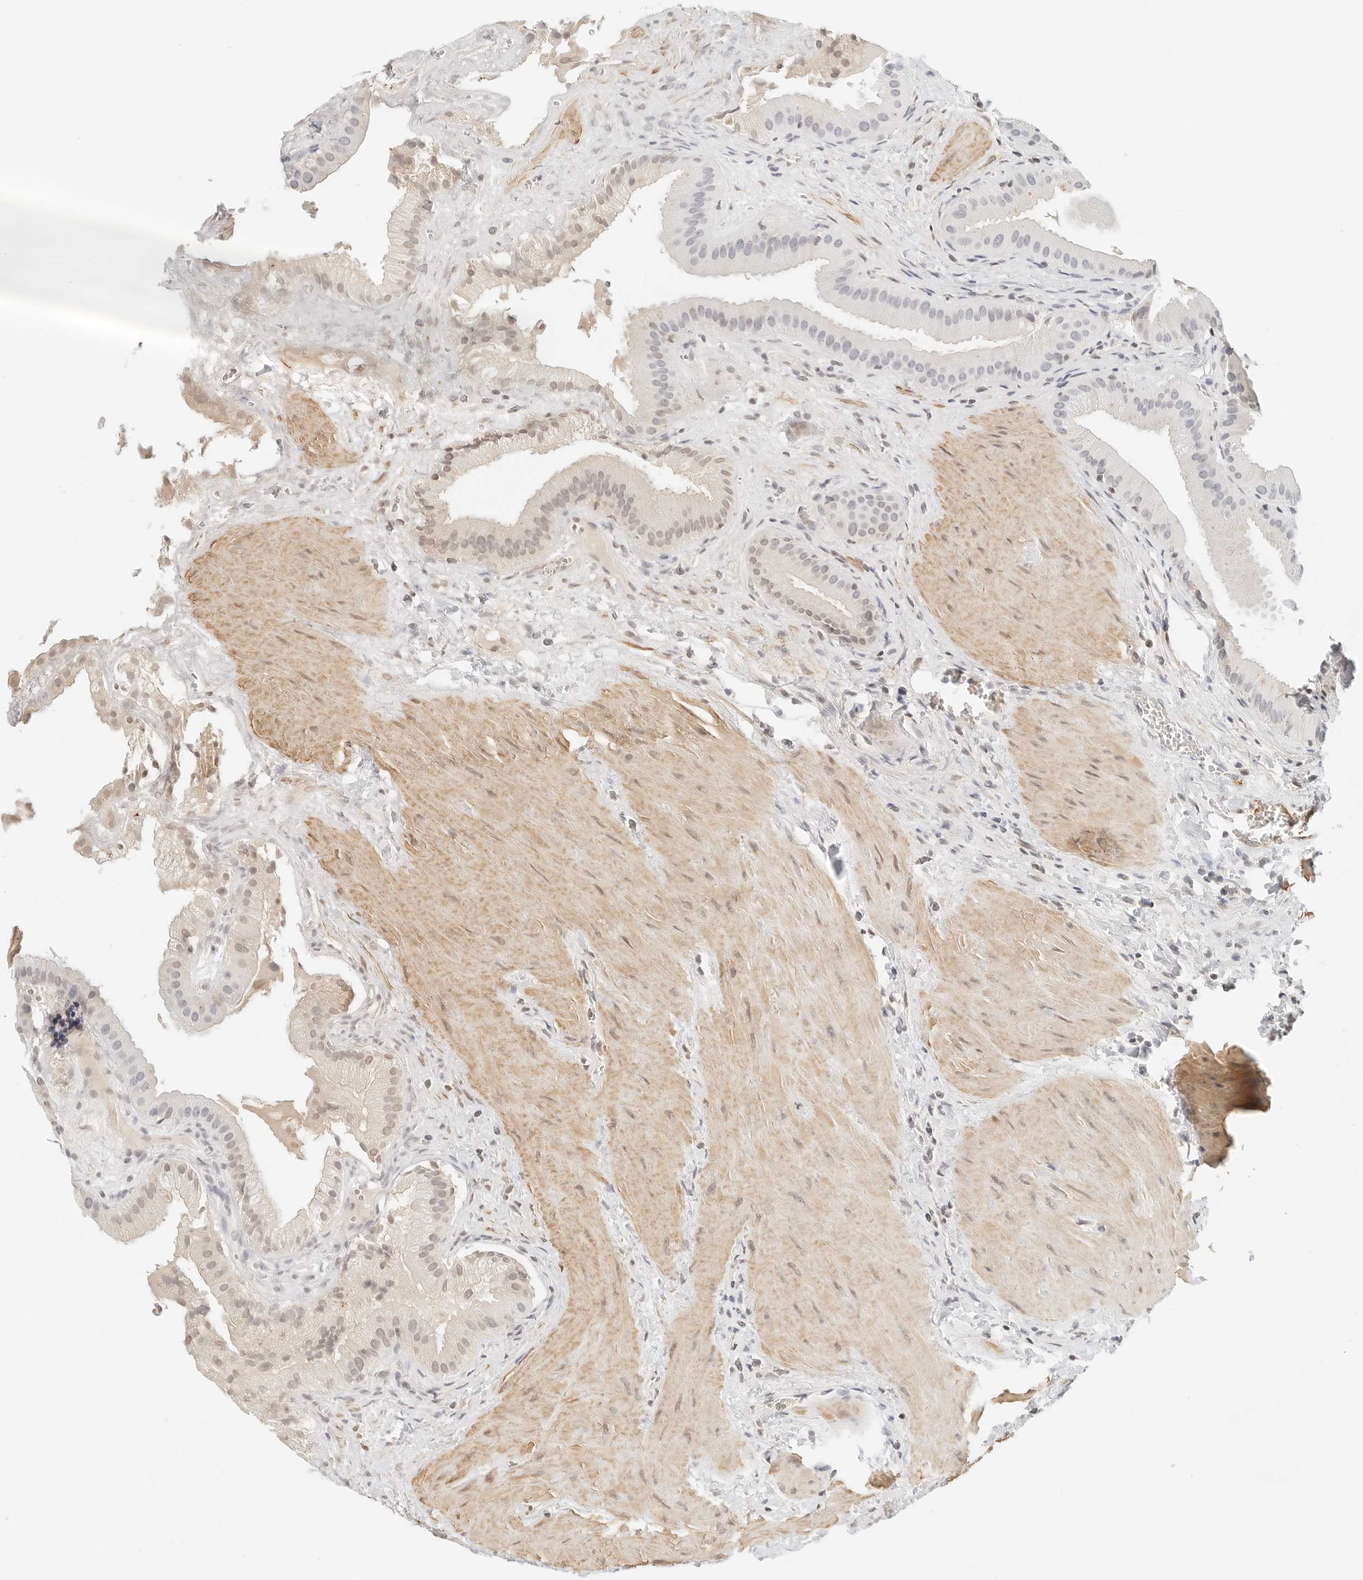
{"staining": {"intensity": "weak", "quantity": "<25%", "location": "cytoplasmic/membranous"}, "tissue": "gallbladder", "cell_type": "Glandular cells", "image_type": "normal", "snomed": [{"axis": "morphology", "description": "Normal tissue, NOS"}, {"axis": "topography", "description": "Gallbladder"}], "caption": "Immunohistochemical staining of benign gallbladder demonstrates no significant expression in glandular cells.", "gene": "PKDCC", "patient": {"sex": "male", "age": 55}}